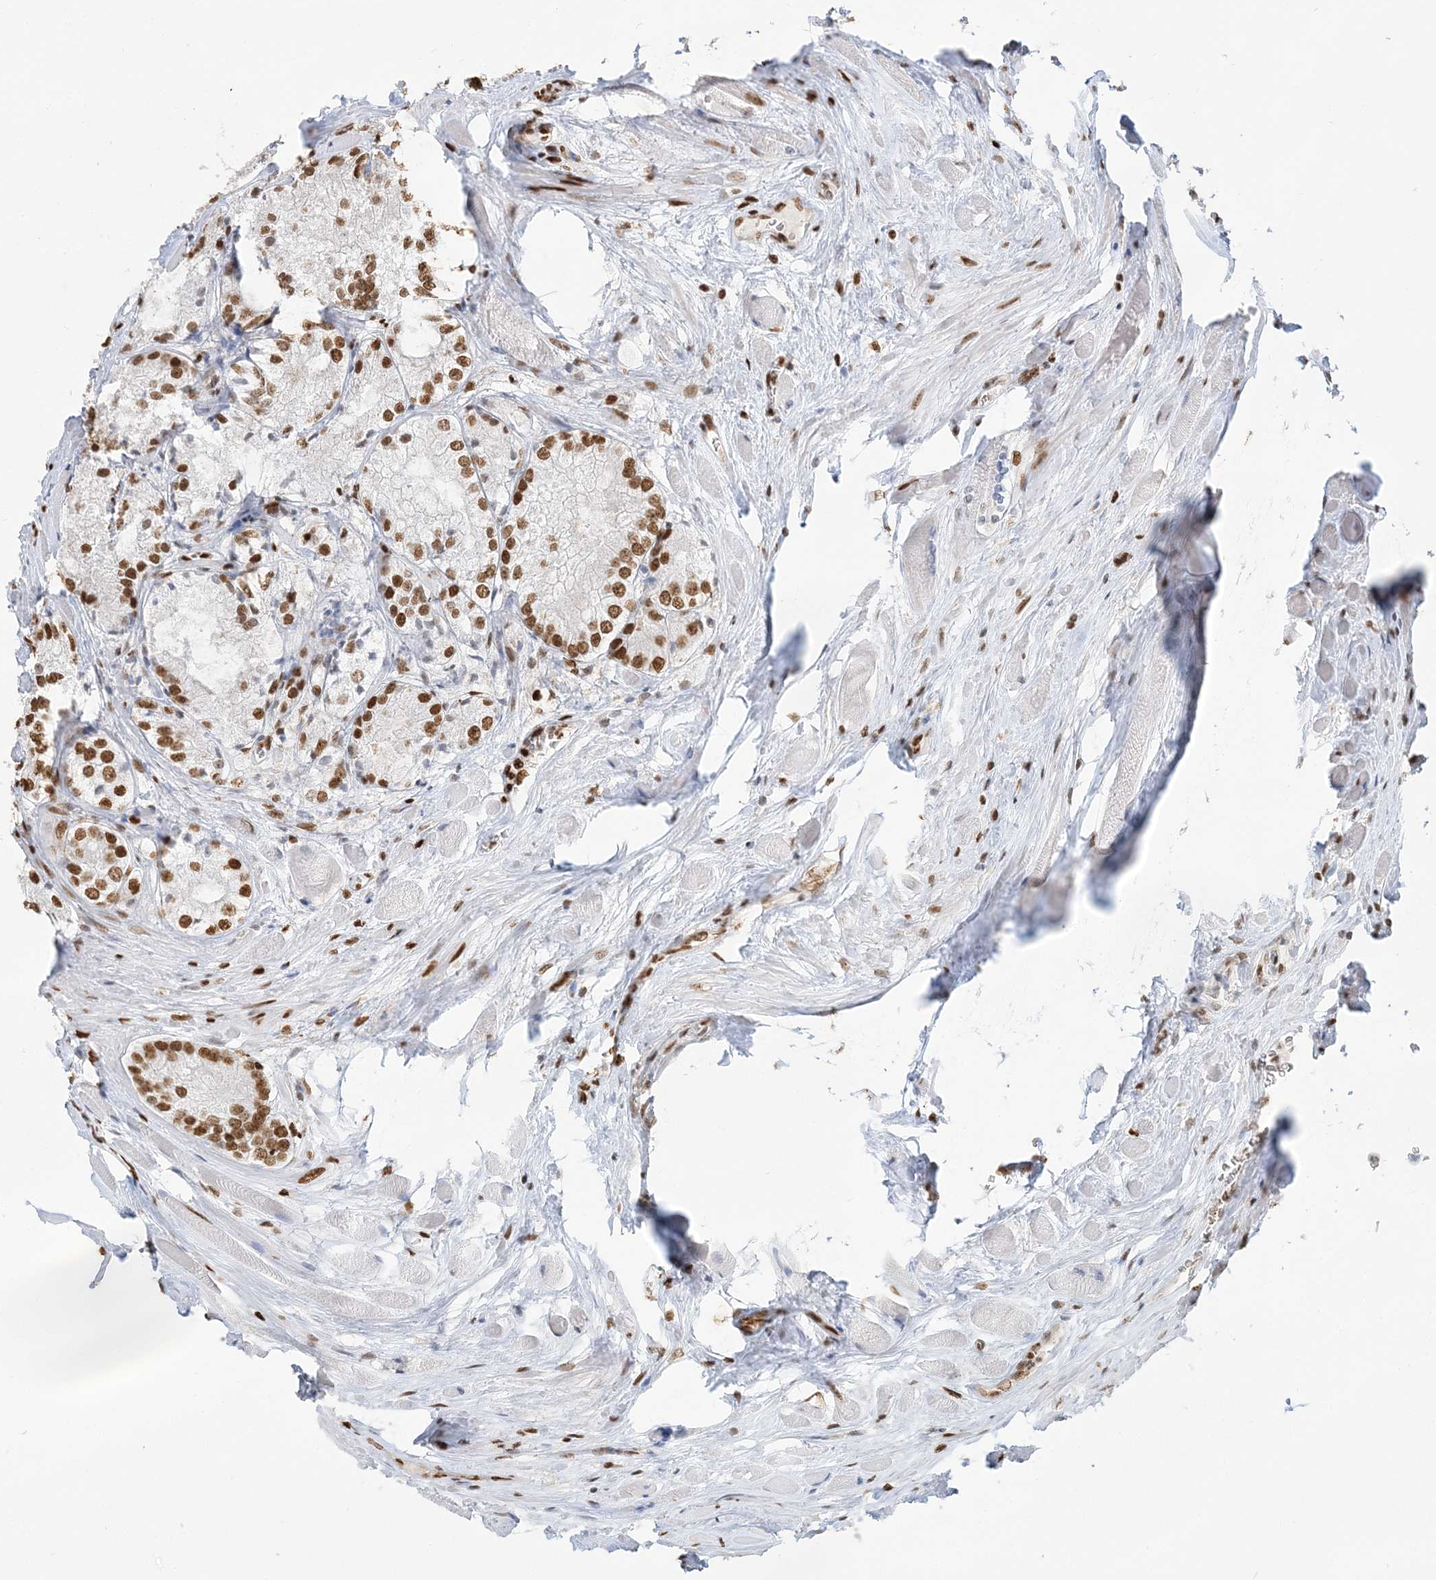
{"staining": {"intensity": "moderate", "quantity": ">75%", "location": "nuclear"}, "tissue": "prostate cancer", "cell_type": "Tumor cells", "image_type": "cancer", "snomed": [{"axis": "morphology", "description": "Adenocarcinoma, Low grade"}, {"axis": "topography", "description": "Prostate"}], "caption": "Immunohistochemistry histopathology image of human prostate cancer stained for a protein (brown), which shows medium levels of moderate nuclear expression in approximately >75% of tumor cells.", "gene": "SUMO2", "patient": {"sex": "male", "age": 67}}